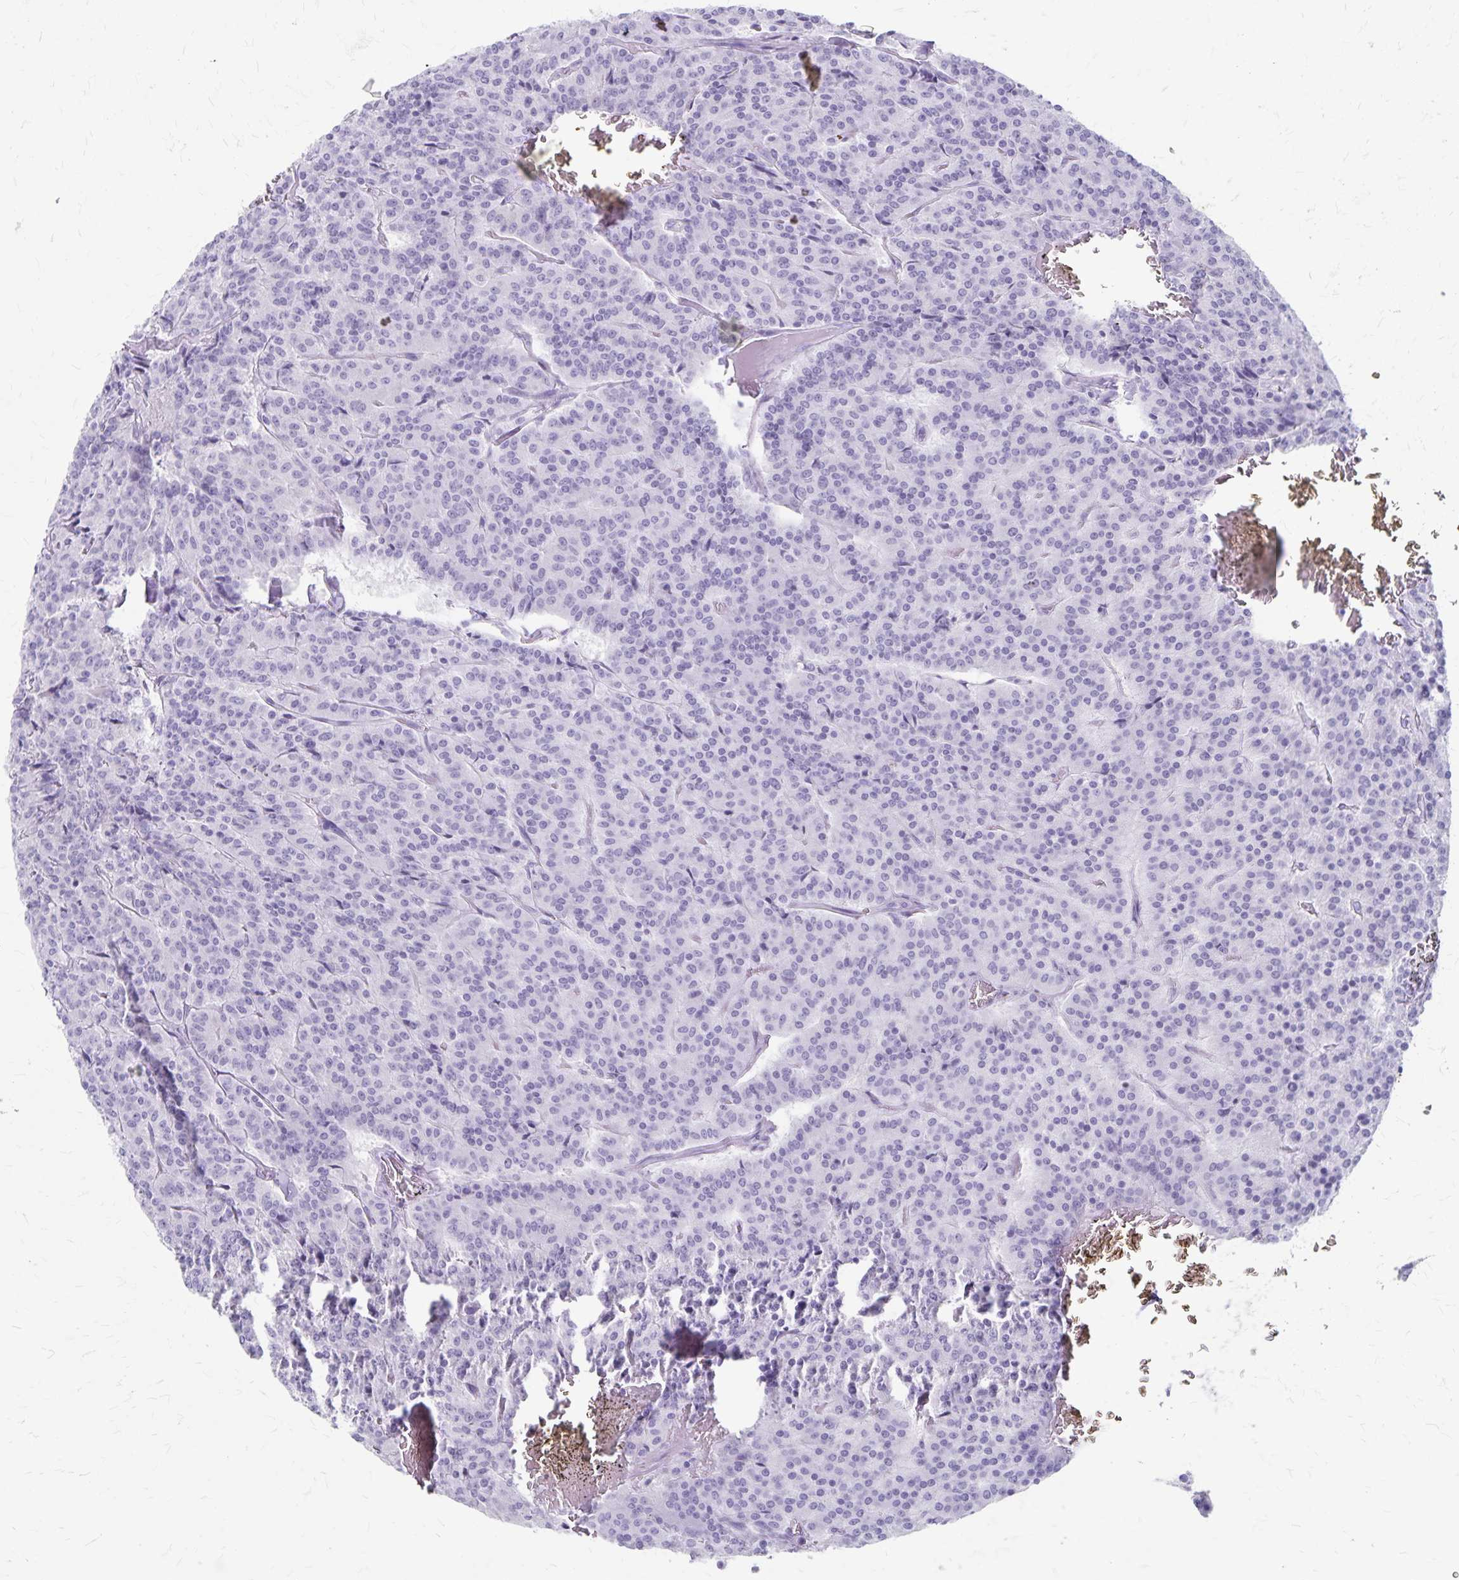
{"staining": {"intensity": "negative", "quantity": "none", "location": "none"}, "tissue": "carcinoid", "cell_type": "Tumor cells", "image_type": "cancer", "snomed": [{"axis": "morphology", "description": "Carcinoid, malignant, NOS"}, {"axis": "topography", "description": "Lung"}], "caption": "A histopathology image of human malignant carcinoid is negative for staining in tumor cells. The staining is performed using DAB brown chromogen with nuclei counter-stained in using hematoxylin.", "gene": "GPBAR1", "patient": {"sex": "male", "age": 70}}